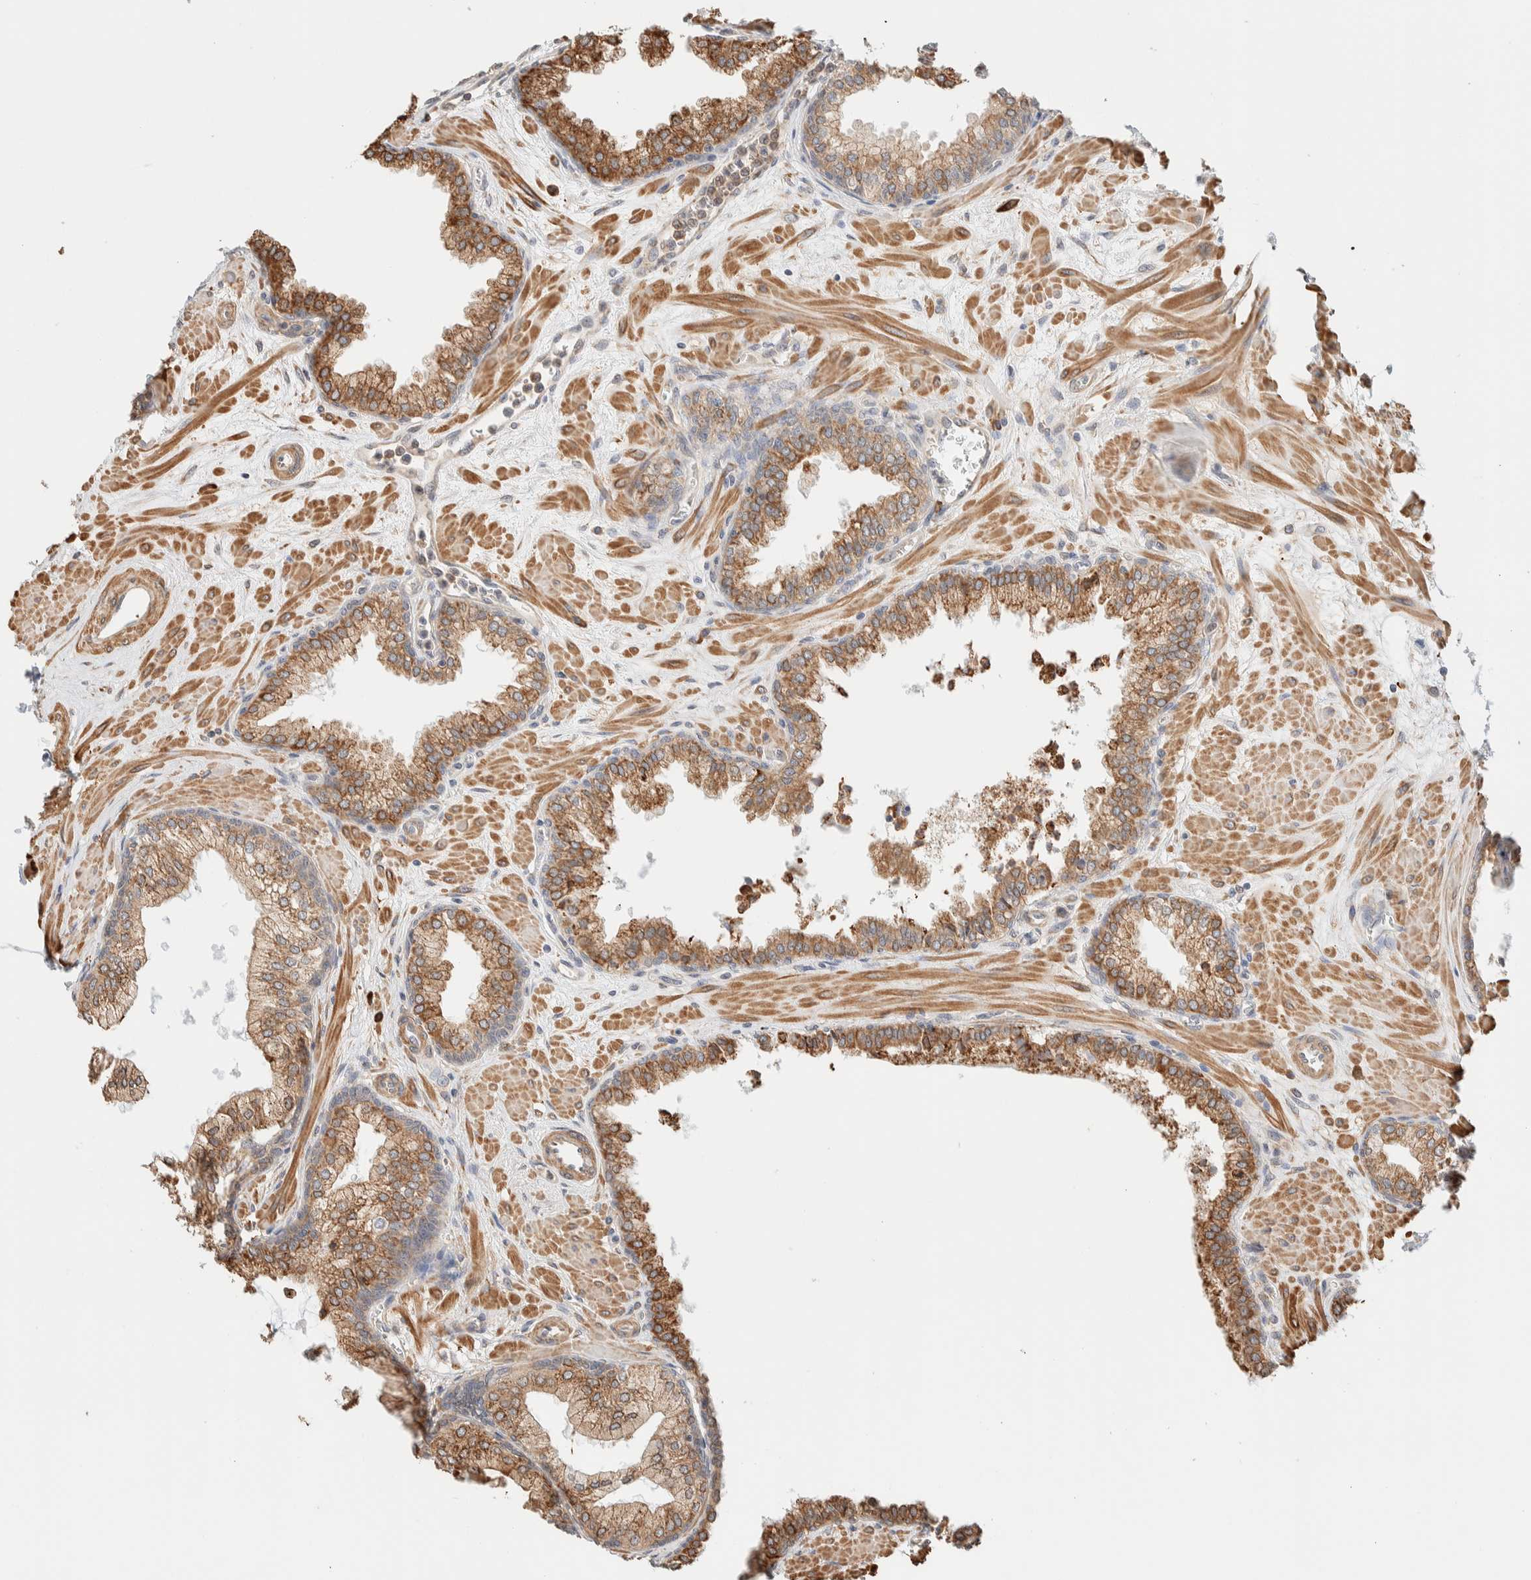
{"staining": {"intensity": "moderate", "quantity": ">75%", "location": "cytoplasmic/membranous"}, "tissue": "prostate", "cell_type": "Glandular cells", "image_type": "normal", "snomed": [{"axis": "morphology", "description": "Normal tissue, NOS"}, {"axis": "morphology", "description": "Urothelial carcinoma, Low grade"}, {"axis": "topography", "description": "Urinary bladder"}, {"axis": "topography", "description": "Prostate"}], "caption": "Prostate stained with DAB immunohistochemistry reveals medium levels of moderate cytoplasmic/membranous expression in about >75% of glandular cells. The protein of interest is stained brown, and the nuclei are stained in blue (DAB IHC with brightfield microscopy, high magnification).", "gene": "INTS1", "patient": {"sex": "male", "age": 60}}